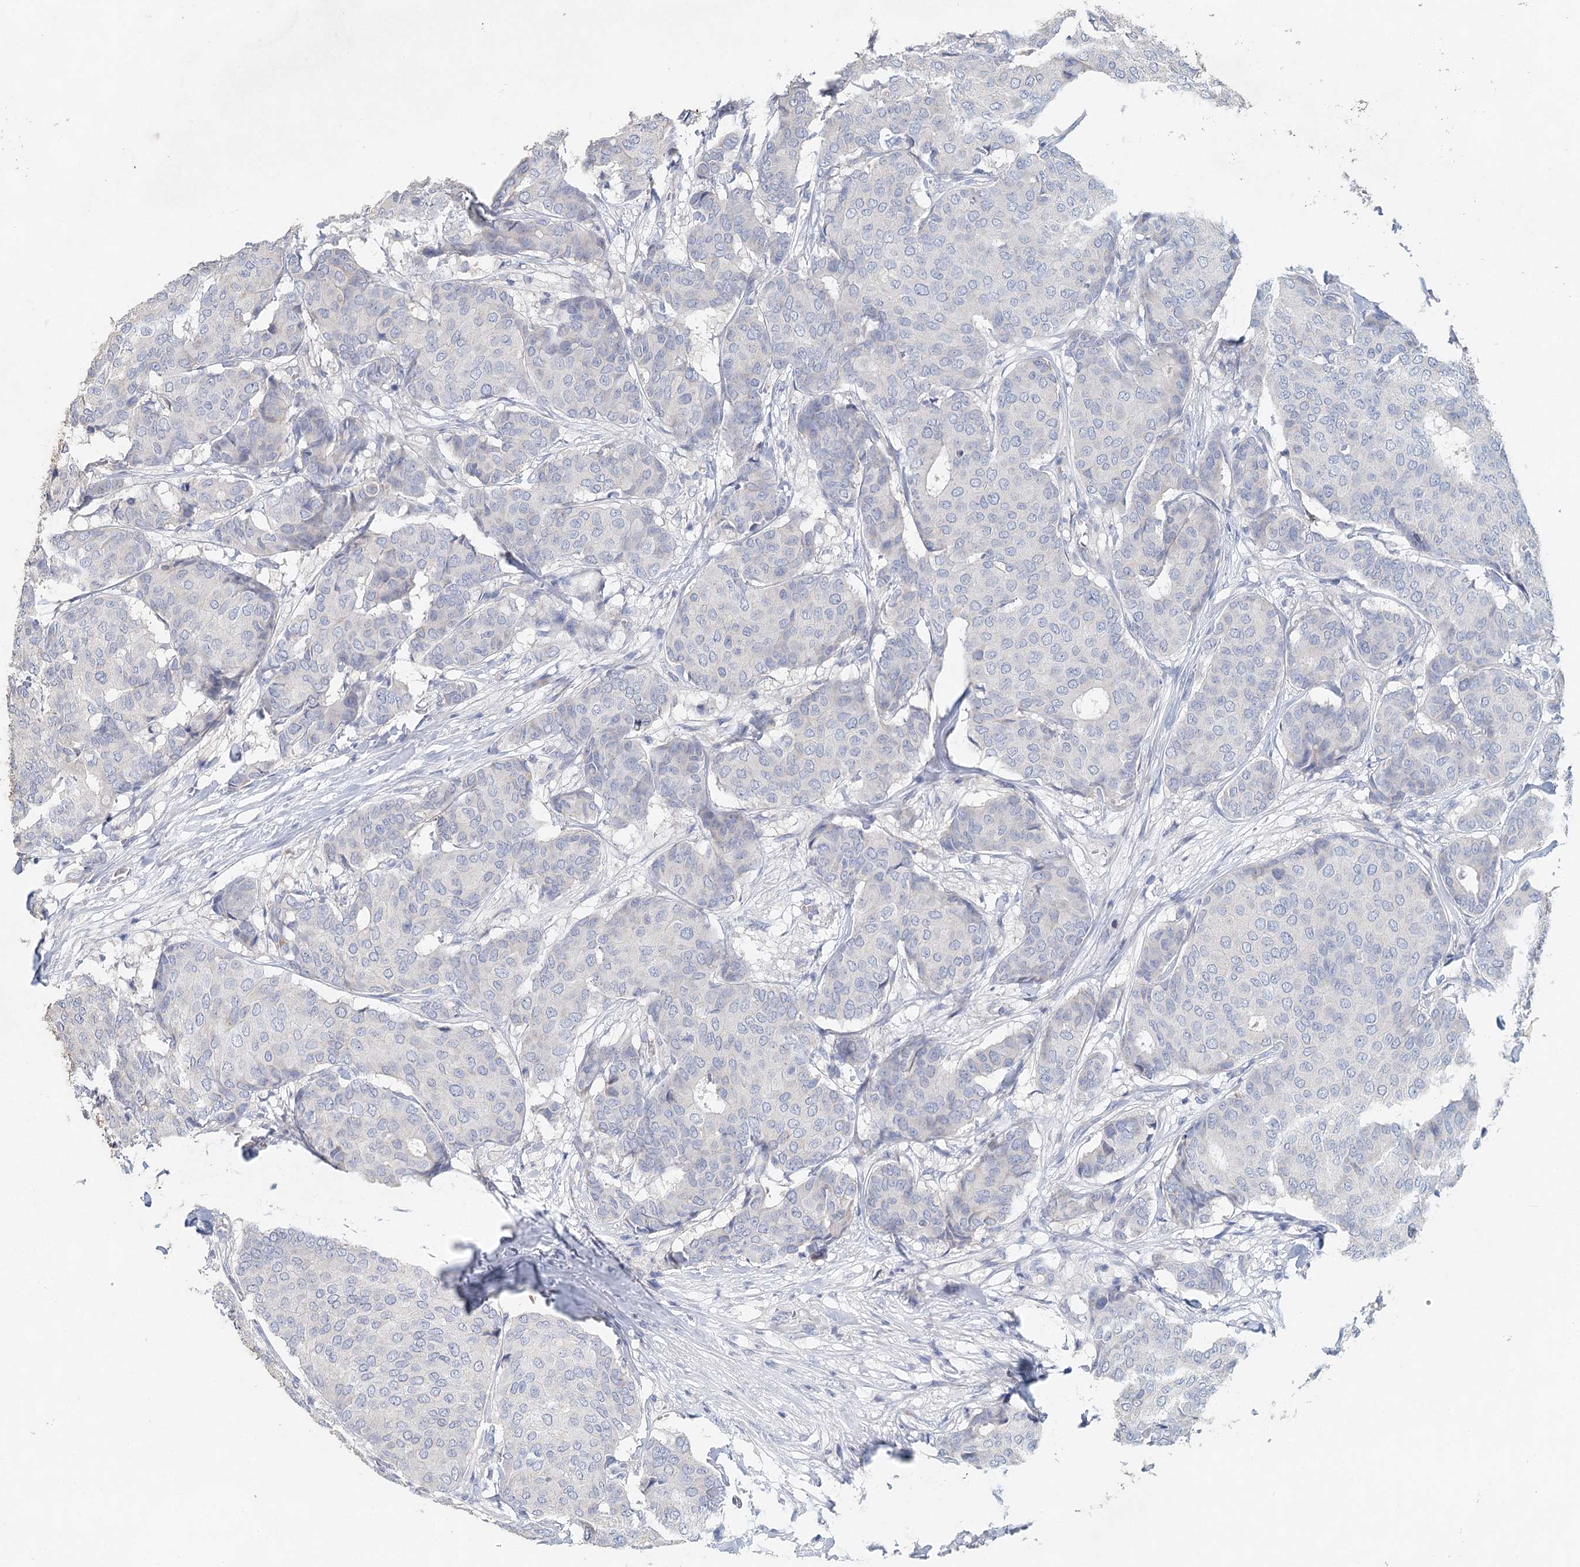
{"staining": {"intensity": "negative", "quantity": "none", "location": "none"}, "tissue": "breast cancer", "cell_type": "Tumor cells", "image_type": "cancer", "snomed": [{"axis": "morphology", "description": "Duct carcinoma"}, {"axis": "topography", "description": "Breast"}], "caption": "Breast cancer stained for a protein using IHC displays no staining tumor cells.", "gene": "MYL6B", "patient": {"sex": "female", "age": 75}}